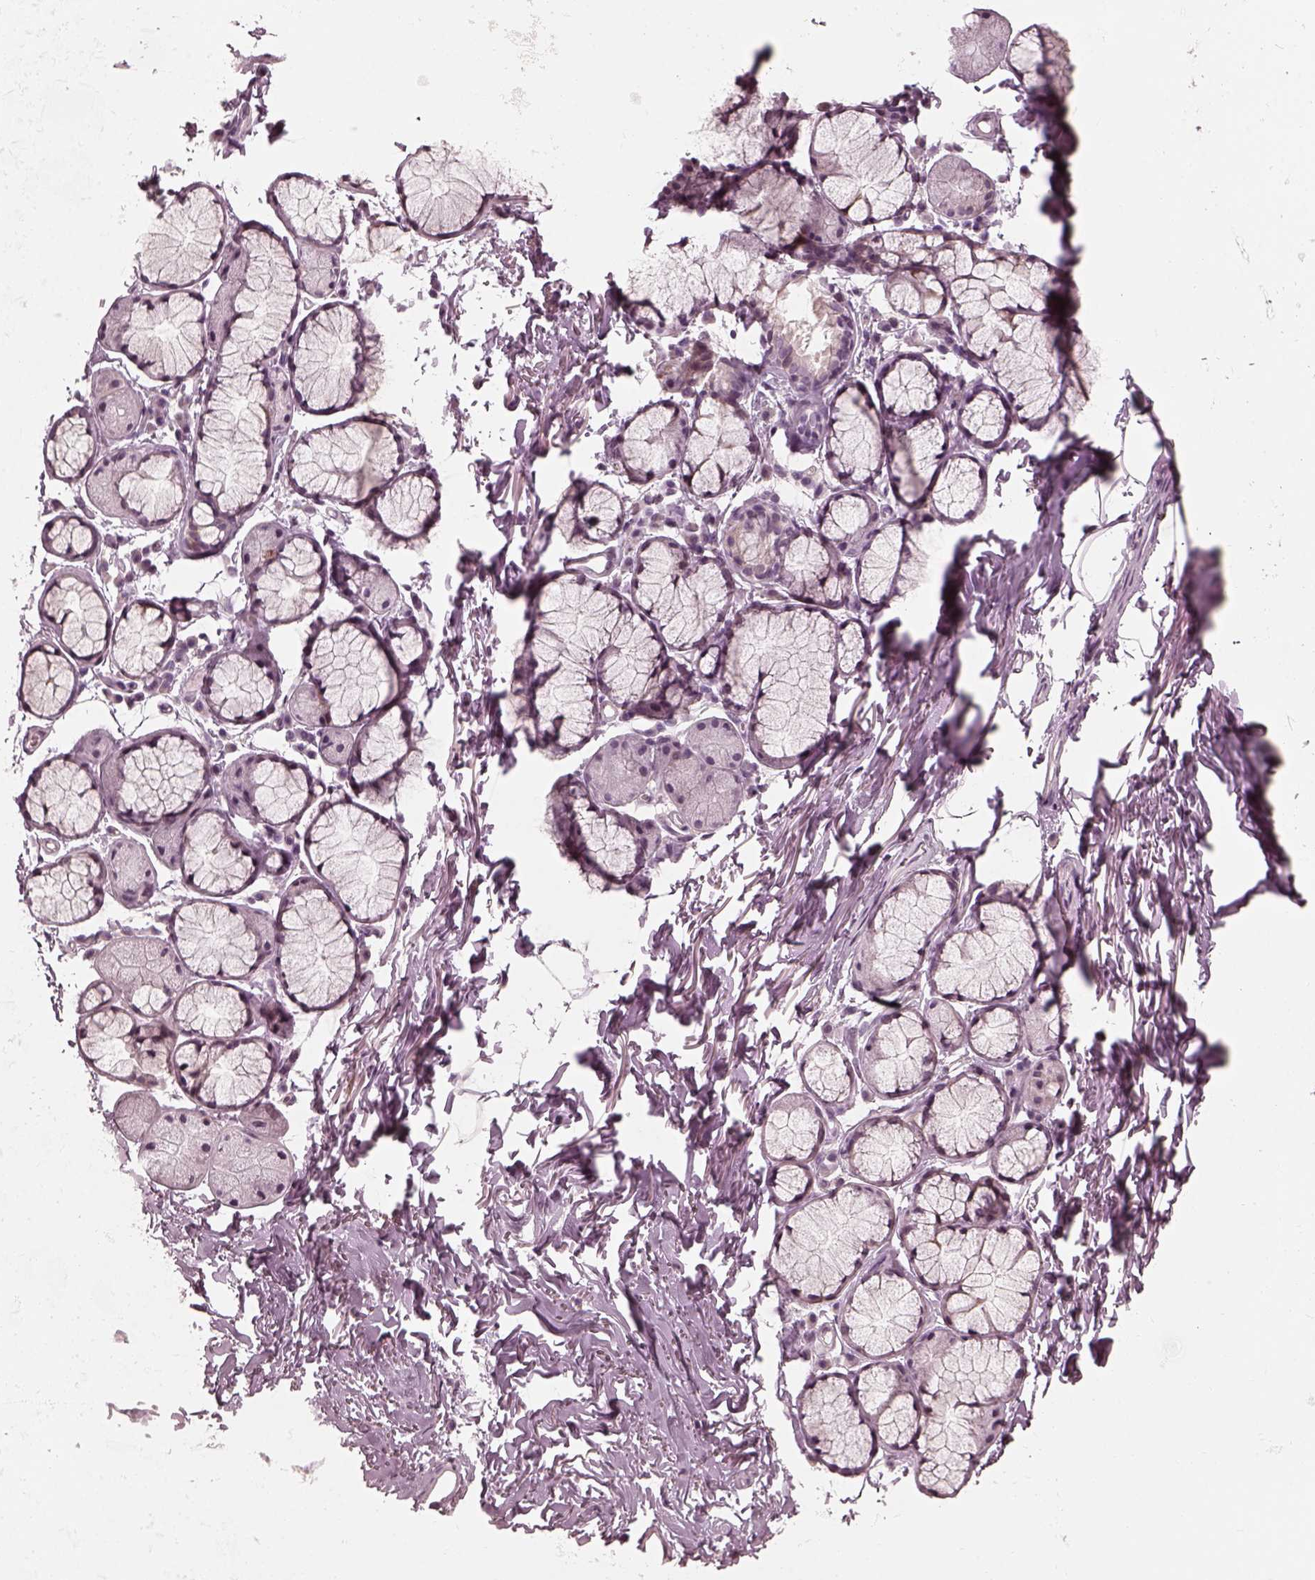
{"staining": {"intensity": "negative", "quantity": "none", "location": "none"}, "tissue": "adipose tissue", "cell_type": "Adipocytes", "image_type": "normal", "snomed": [{"axis": "morphology", "description": "Normal tissue, NOS"}, {"axis": "topography", "description": "Cartilage tissue"}, {"axis": "topography", "description": "Bronchus"}], "caption": "There is no significant expression in adipocytes of adipose tissue. The staining is performed using DAB (3,3'-diaminobenzidine) brown chromogen with nuclei counter-stained in using hematoxylin.", "gene": "CHIT1", "patient": {"sex": "female", "age": 79}}